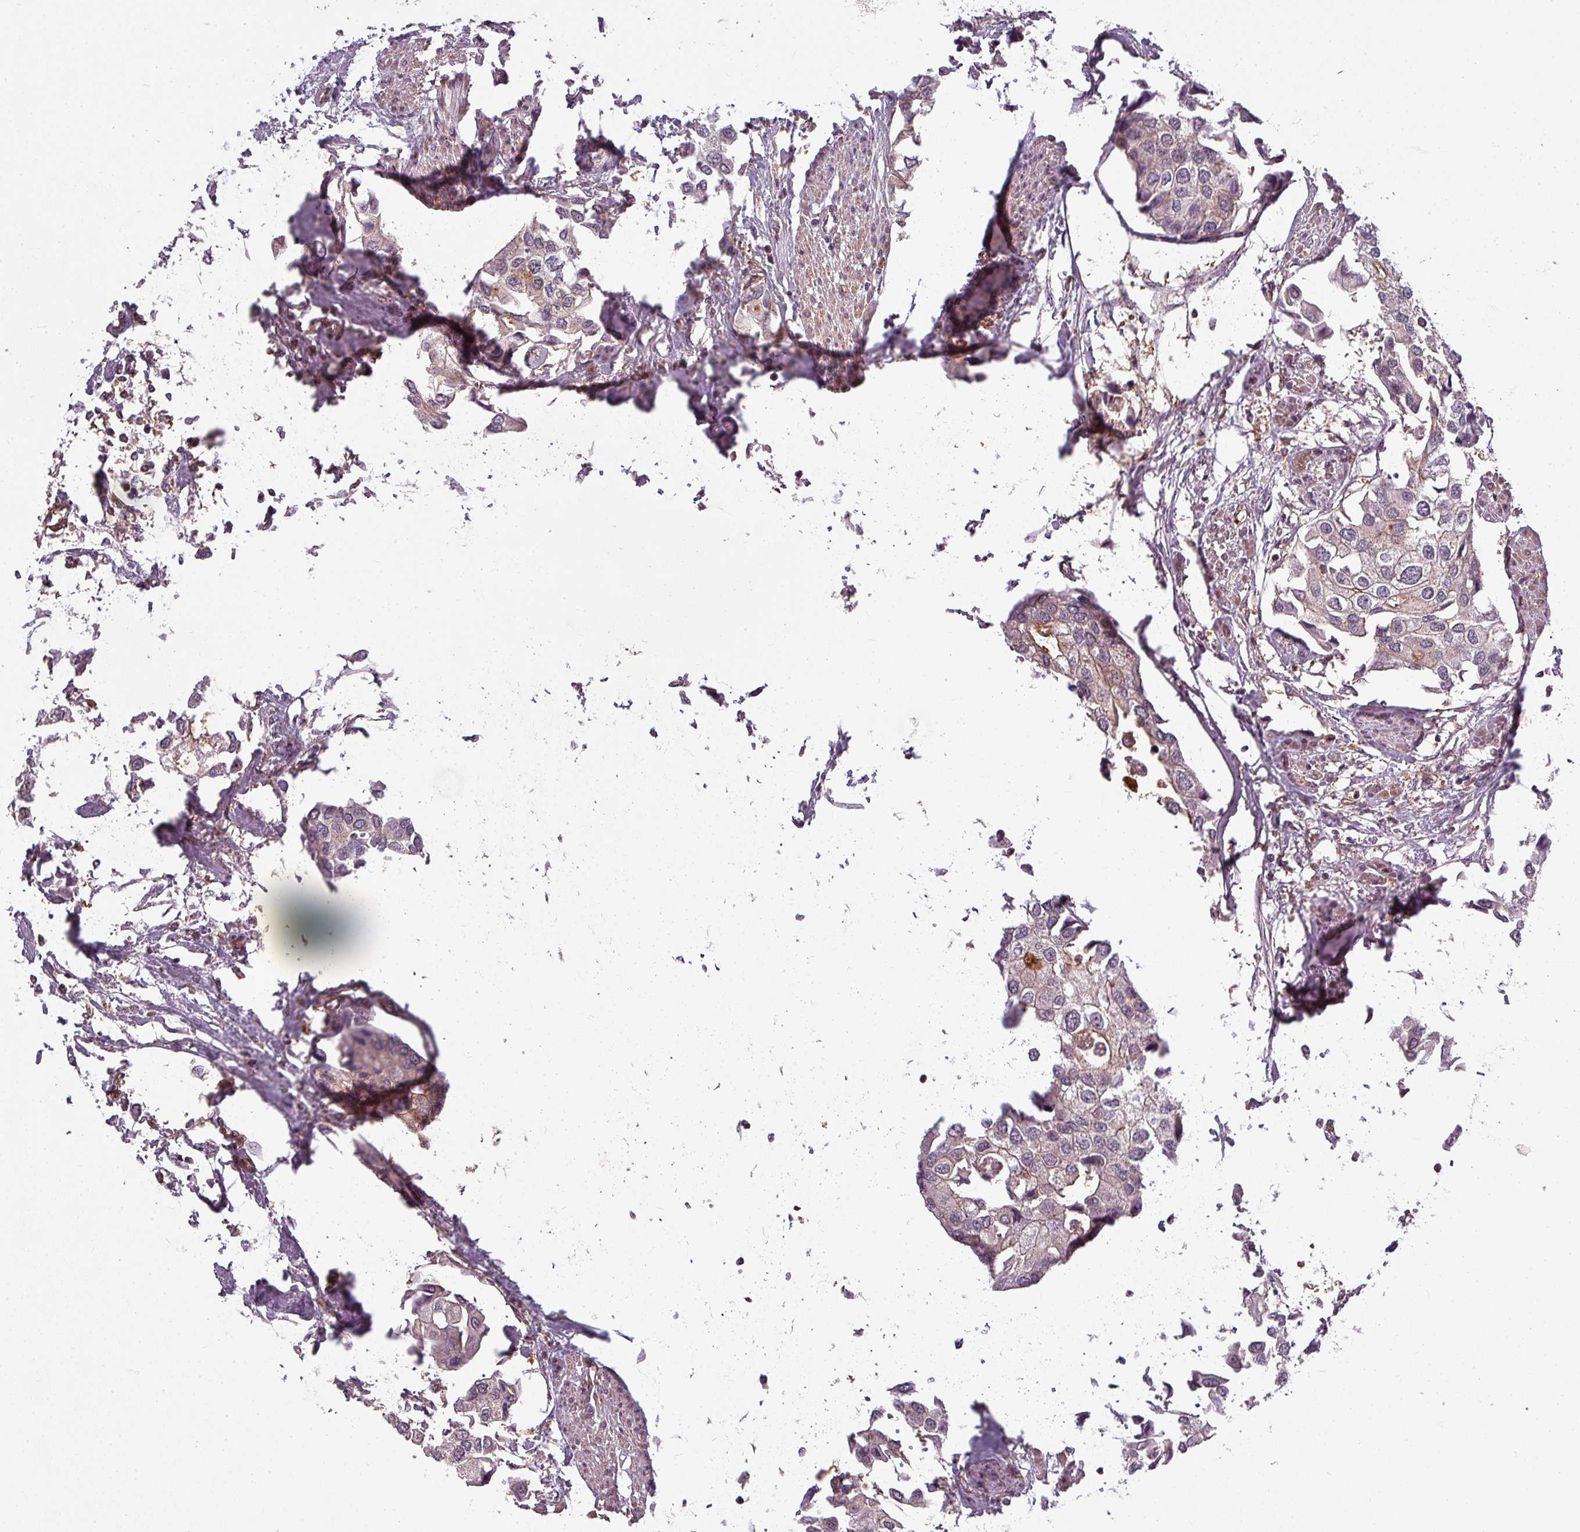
{"staining": {"intensity": "negative", "quantity": "none", "location": "none"}, "tissue": "urothelial cancer", "cell_type": "Tumor cells", "image_type": "cancer", "snomed": [{"axis": "morphology", "description": "Urothelial carcinoma, High grade"}, {"axis": "topography", "description": "Urinary bladder"}], "caption": "Micrograph shows no significant protein staining in tumor cells of urothelial carcinoma (high-grade).", "gene": "CLIC1", "patient": {"sex": "male", "age": 64}}